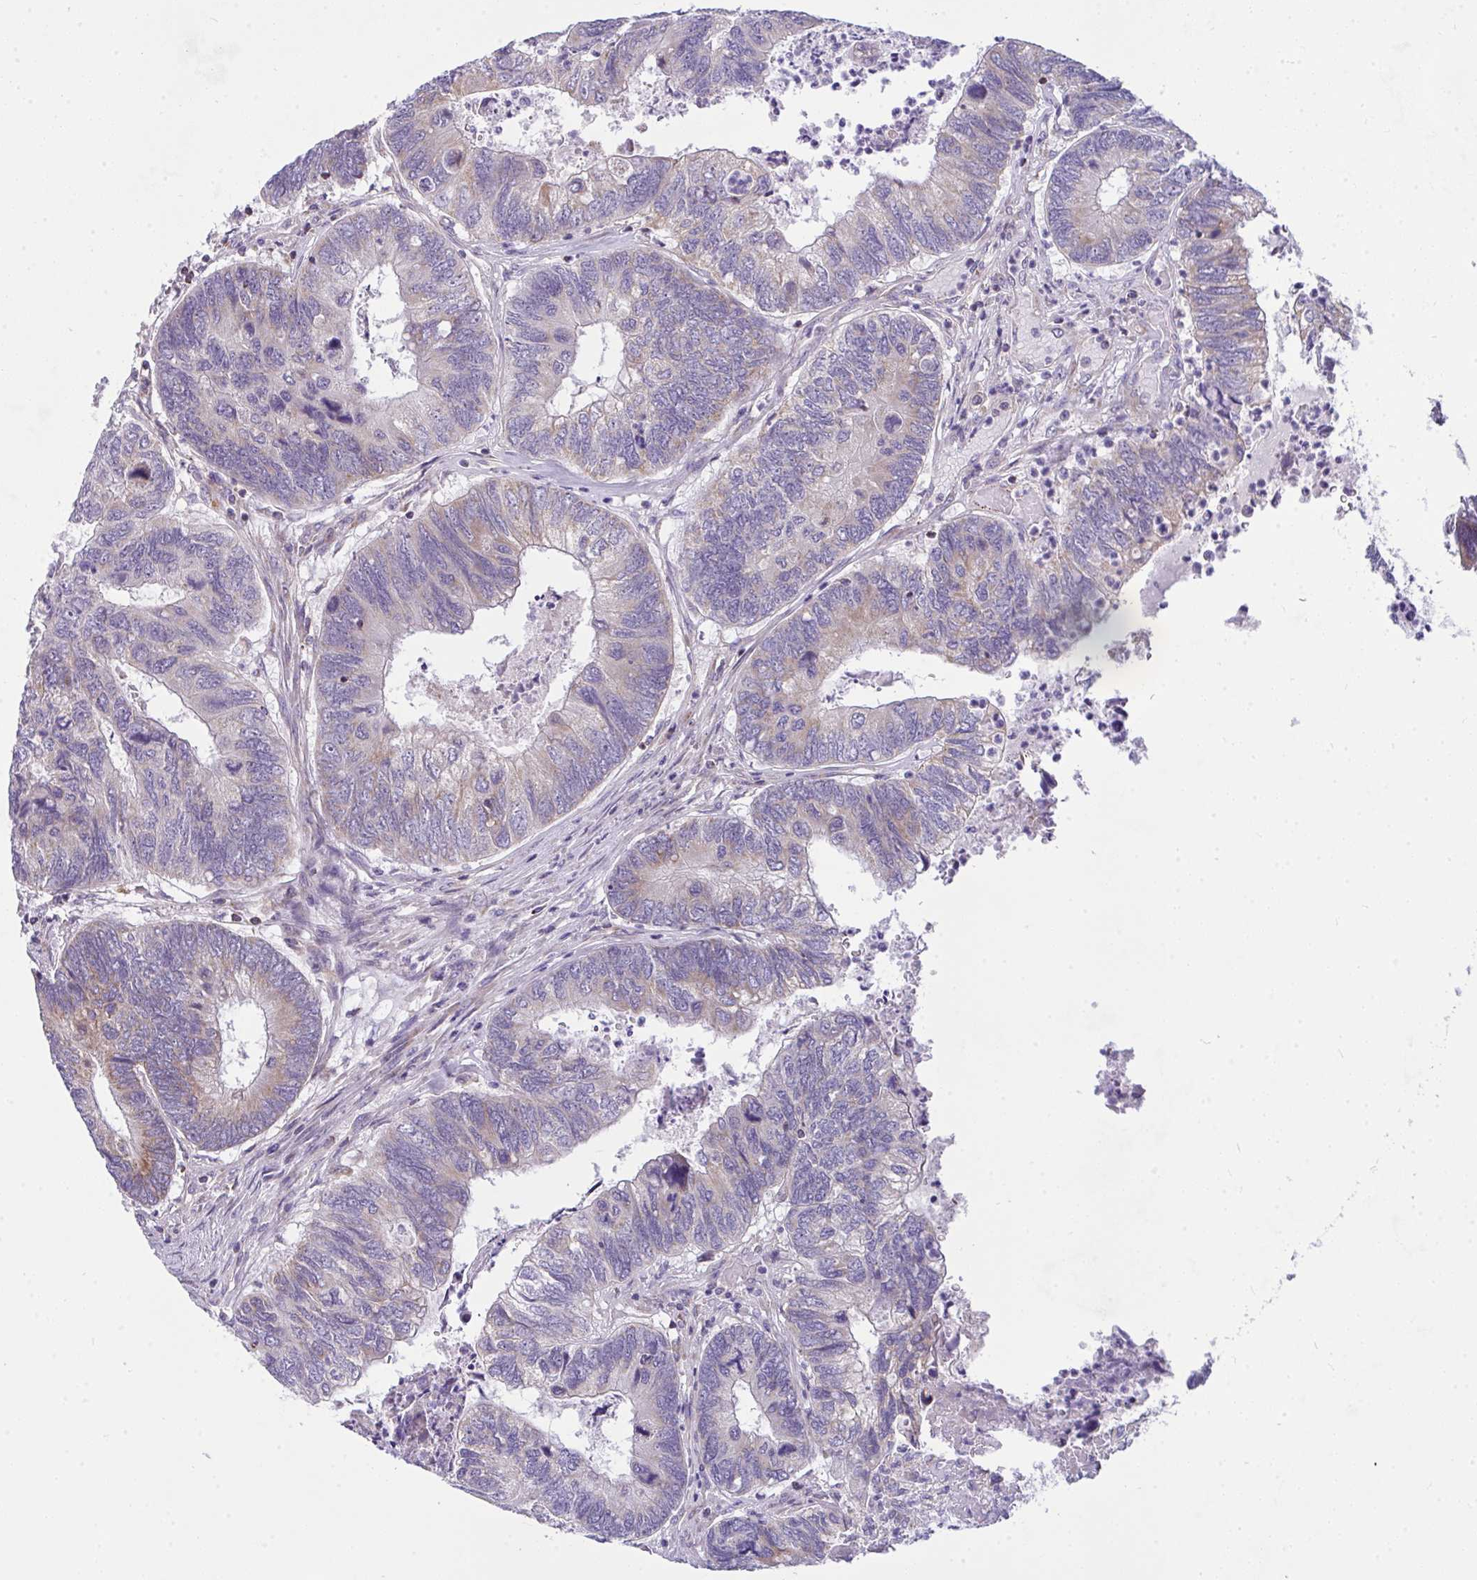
{"staining": {"intensity": "weak", "quantity": "25%-75%", "location": "cytoplasmic/membranous"}, "tissue": "colorectal cancer", "cell_type": "Tumor cells", "image_type": "cancer", "snomed": [{"axis": "morphology", "description": "Adenocarcinoma, NOS"}, {"axis": "topography", "description": "Colon"}], "caption": "Colorectal cancer stained with a protein marker displays weak staining in tumor cells.", "gene": "CEP63", "patient": {"sex": "female", "age": 67}}